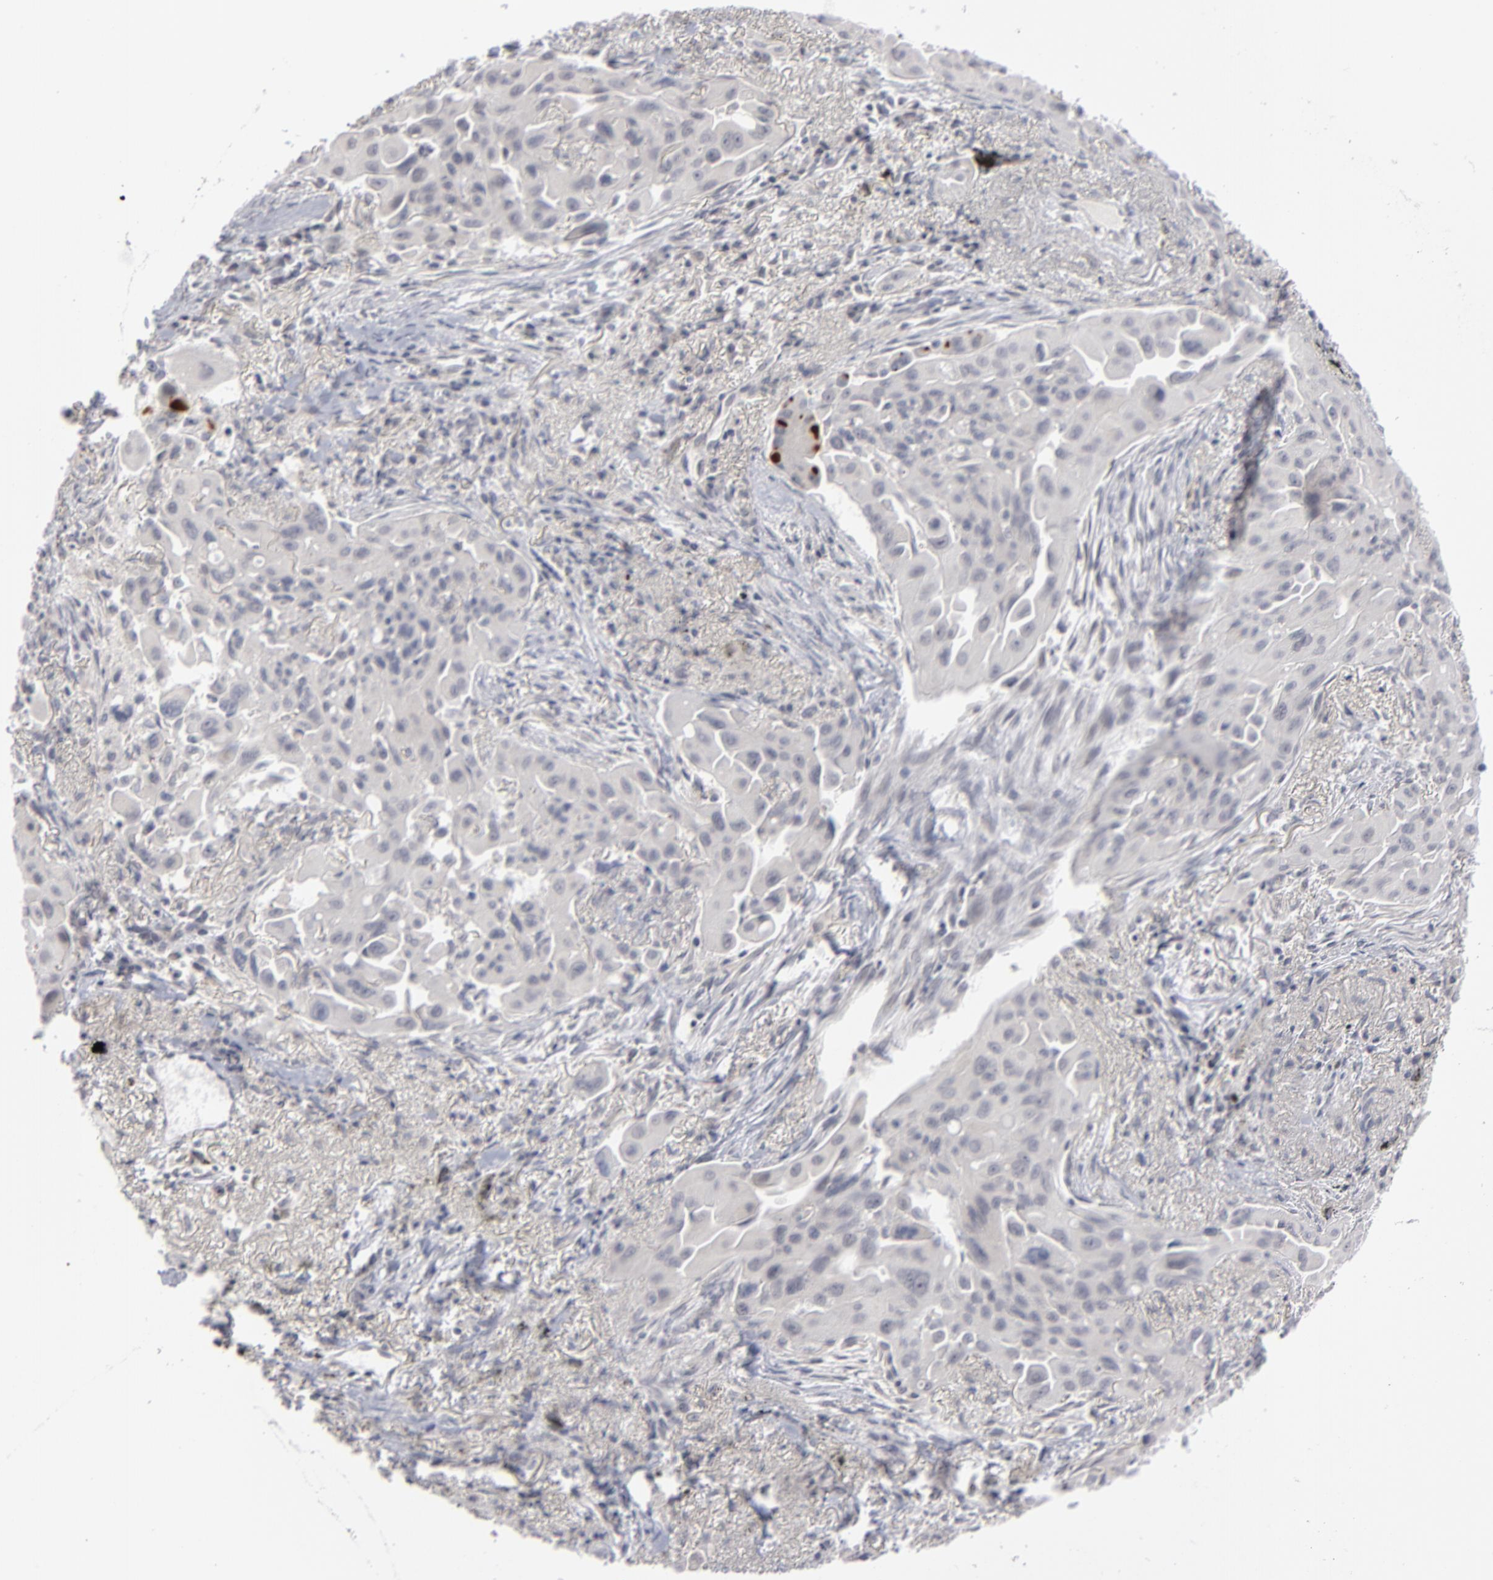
{"staining": {"intensity": "negative", "quantity": "none", "location": "none"}, "tissue": "lung cancer", "cell_type": "Tumor cells", "image_type": "cancer", "snomed": [{"axis": "morphology", "description": "Adenocarcinoma, NOS"}, {"axis": "topography", "description": "Lung"}], "caption": "High power microscopy histopathology image of an immunohistochemistry (IHC) micrograph of lung cancer (adenocarcinoma), revealing no significant expression in tumor cells. (DAB (3,3'-diaminobenzidine) immunohistochemistry, high magnification).", "gene": "KIAA1210", "patient": {"sex": "male", "age": 68}}